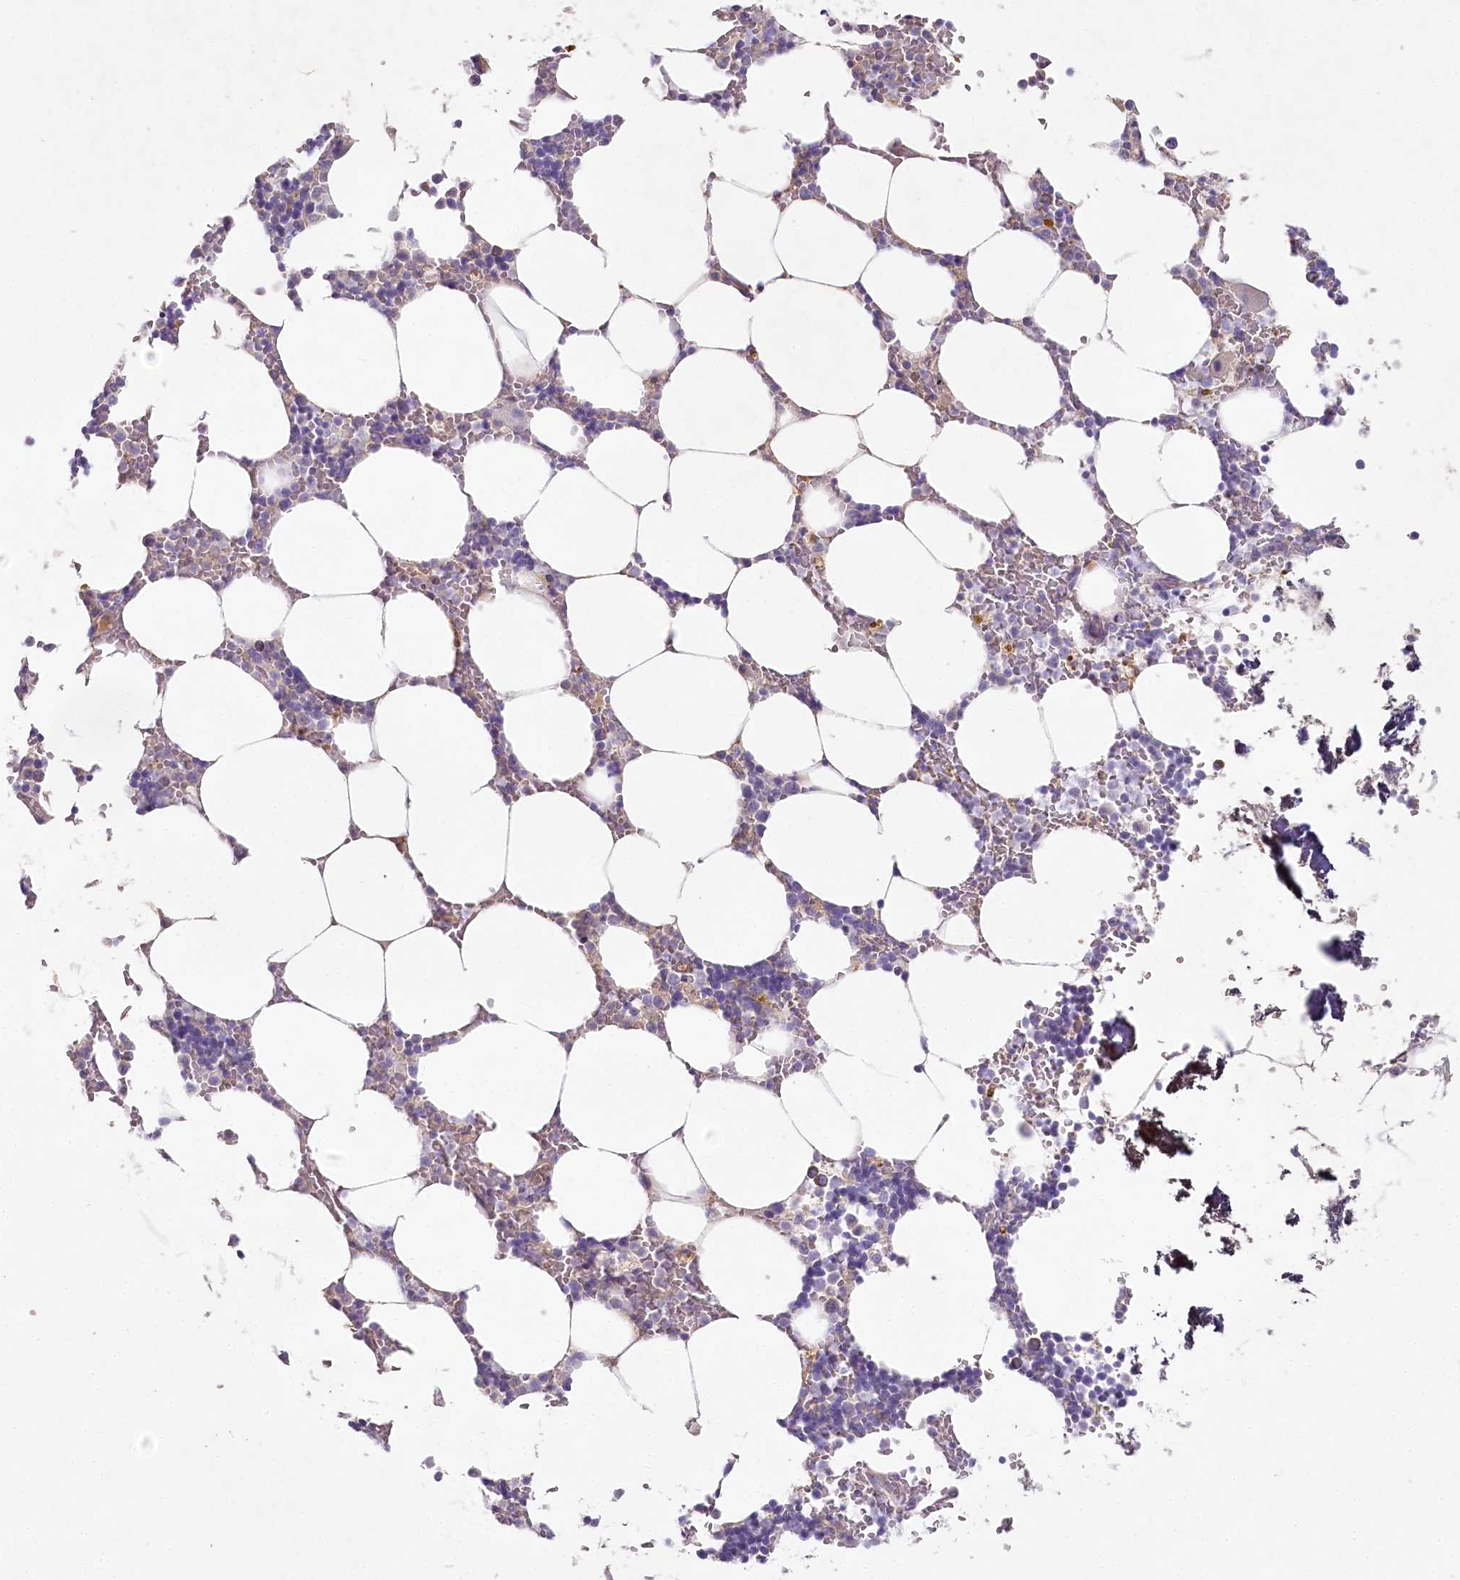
{"staining": {"intensity": "negative", "quantity": "none", "location": "none"}, "tissue": "bone marrow", "cell_type": "Hematopoietic cells", "image_type": "normal", "snomed": [{"axis": "morphology", "description": "Normal tissue, NOS"}, {"axis": "topography", "description": "Bone marrow"}], "caption": "Immunohistochemistry (IHC) of normal human bone marrow displays no positivity in hematopoietic cells.", "gene": "HPD", "patient": {"sex": "male", "age": 70}}